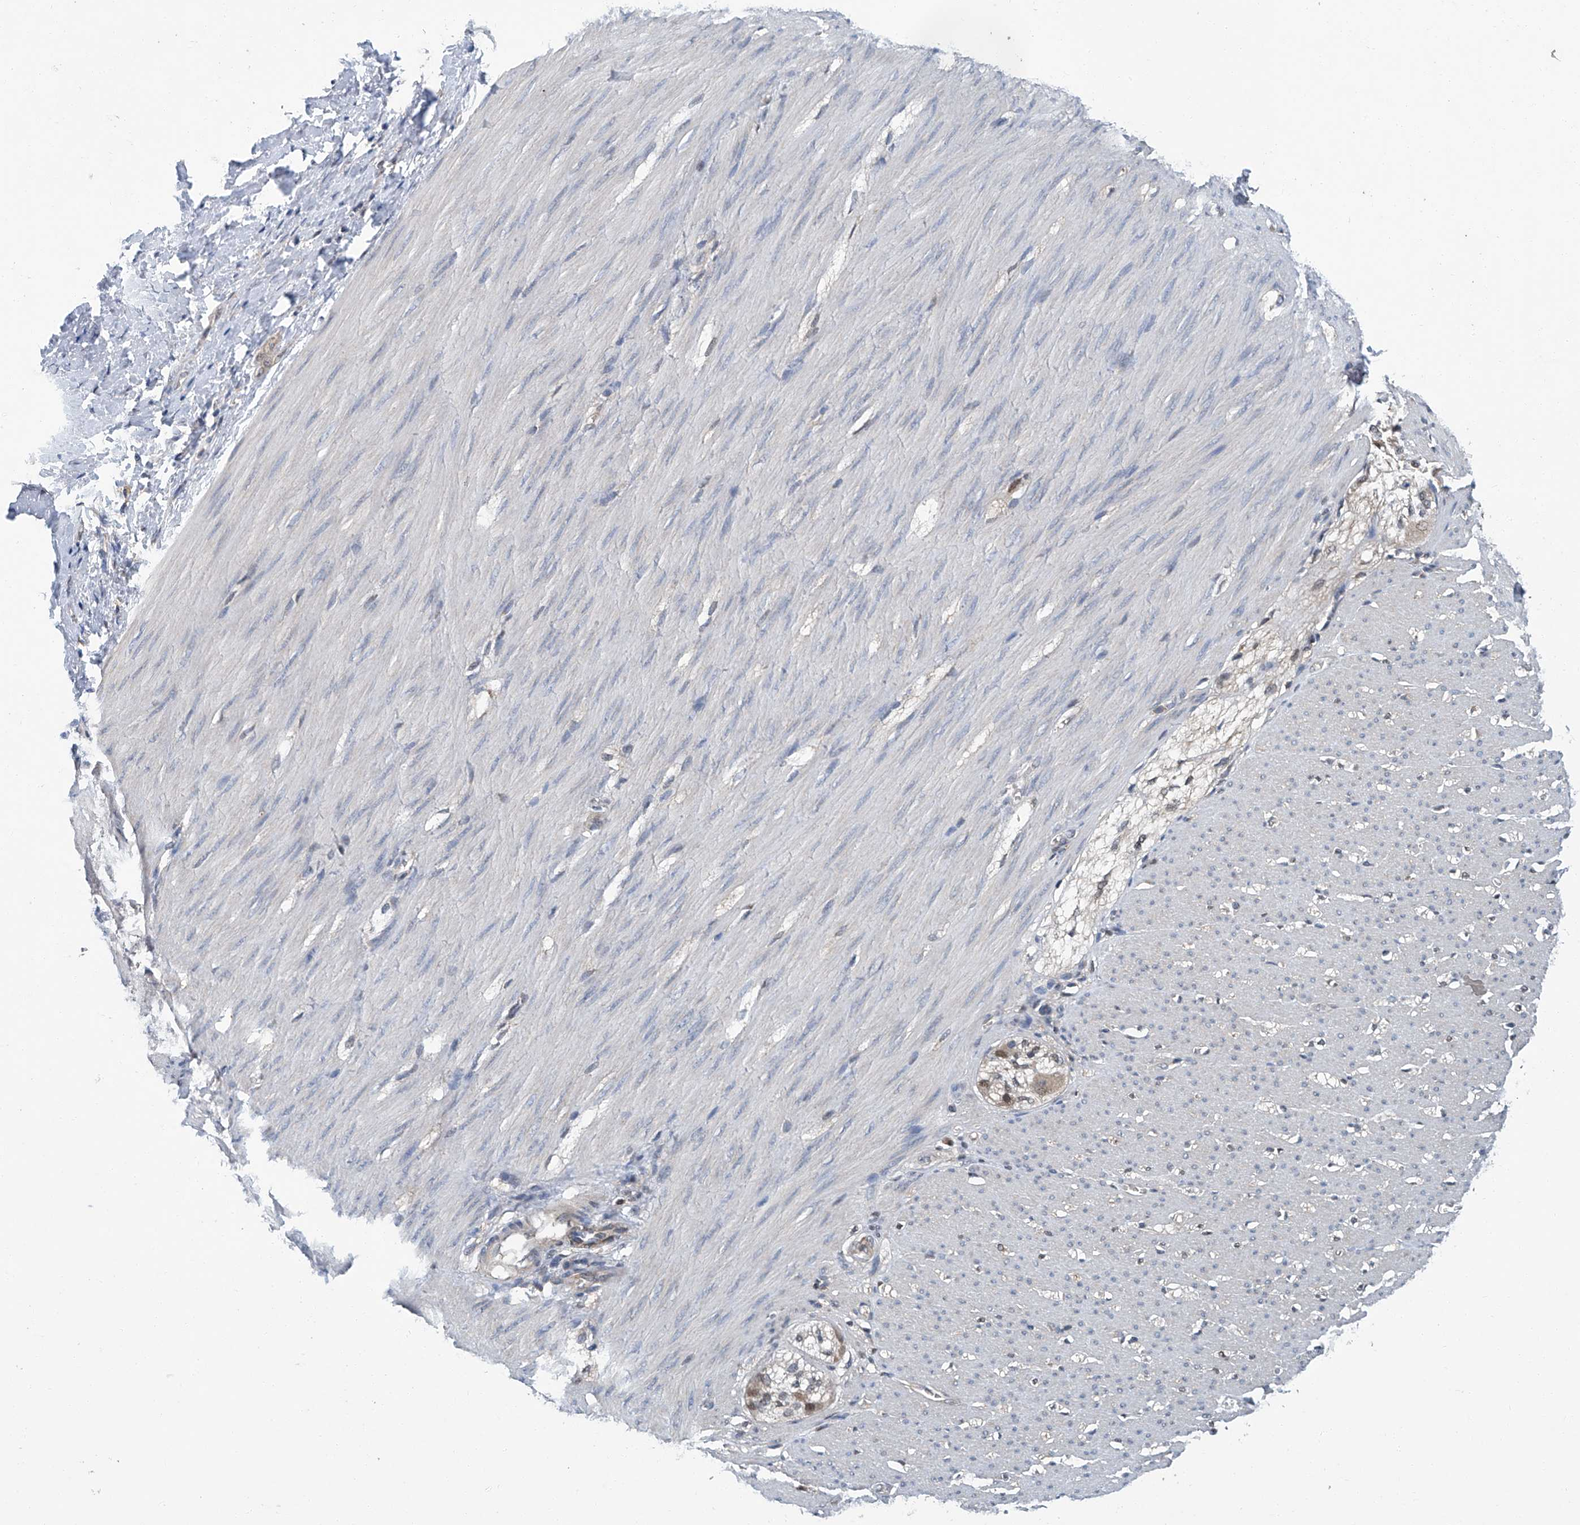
{"staining": {"intensity": "negative", "quantity": "none", "location": "none"}, "tissue": "smooth muscle", "cell_type": "Smooth muscle cells", "image_type": "normal", "snomed": [{"axis": "morphology", "description": "Normal tissue, NOS"}, {"axis": "morphology", "description": "Adenocarcinoma, NOS"}, {"axis": "topography", "description": "Colon"}, {"axis": "topography", "description": "Peripheral nerve tissue"}], "caption": "An immunohistochemistry photomicrograph of normal smooth muscle is shown. There is no staining in smooth muscle cells of smooth muscle.", "gene": "CLK1", "patient": {"sex": "male", "age": 14}}